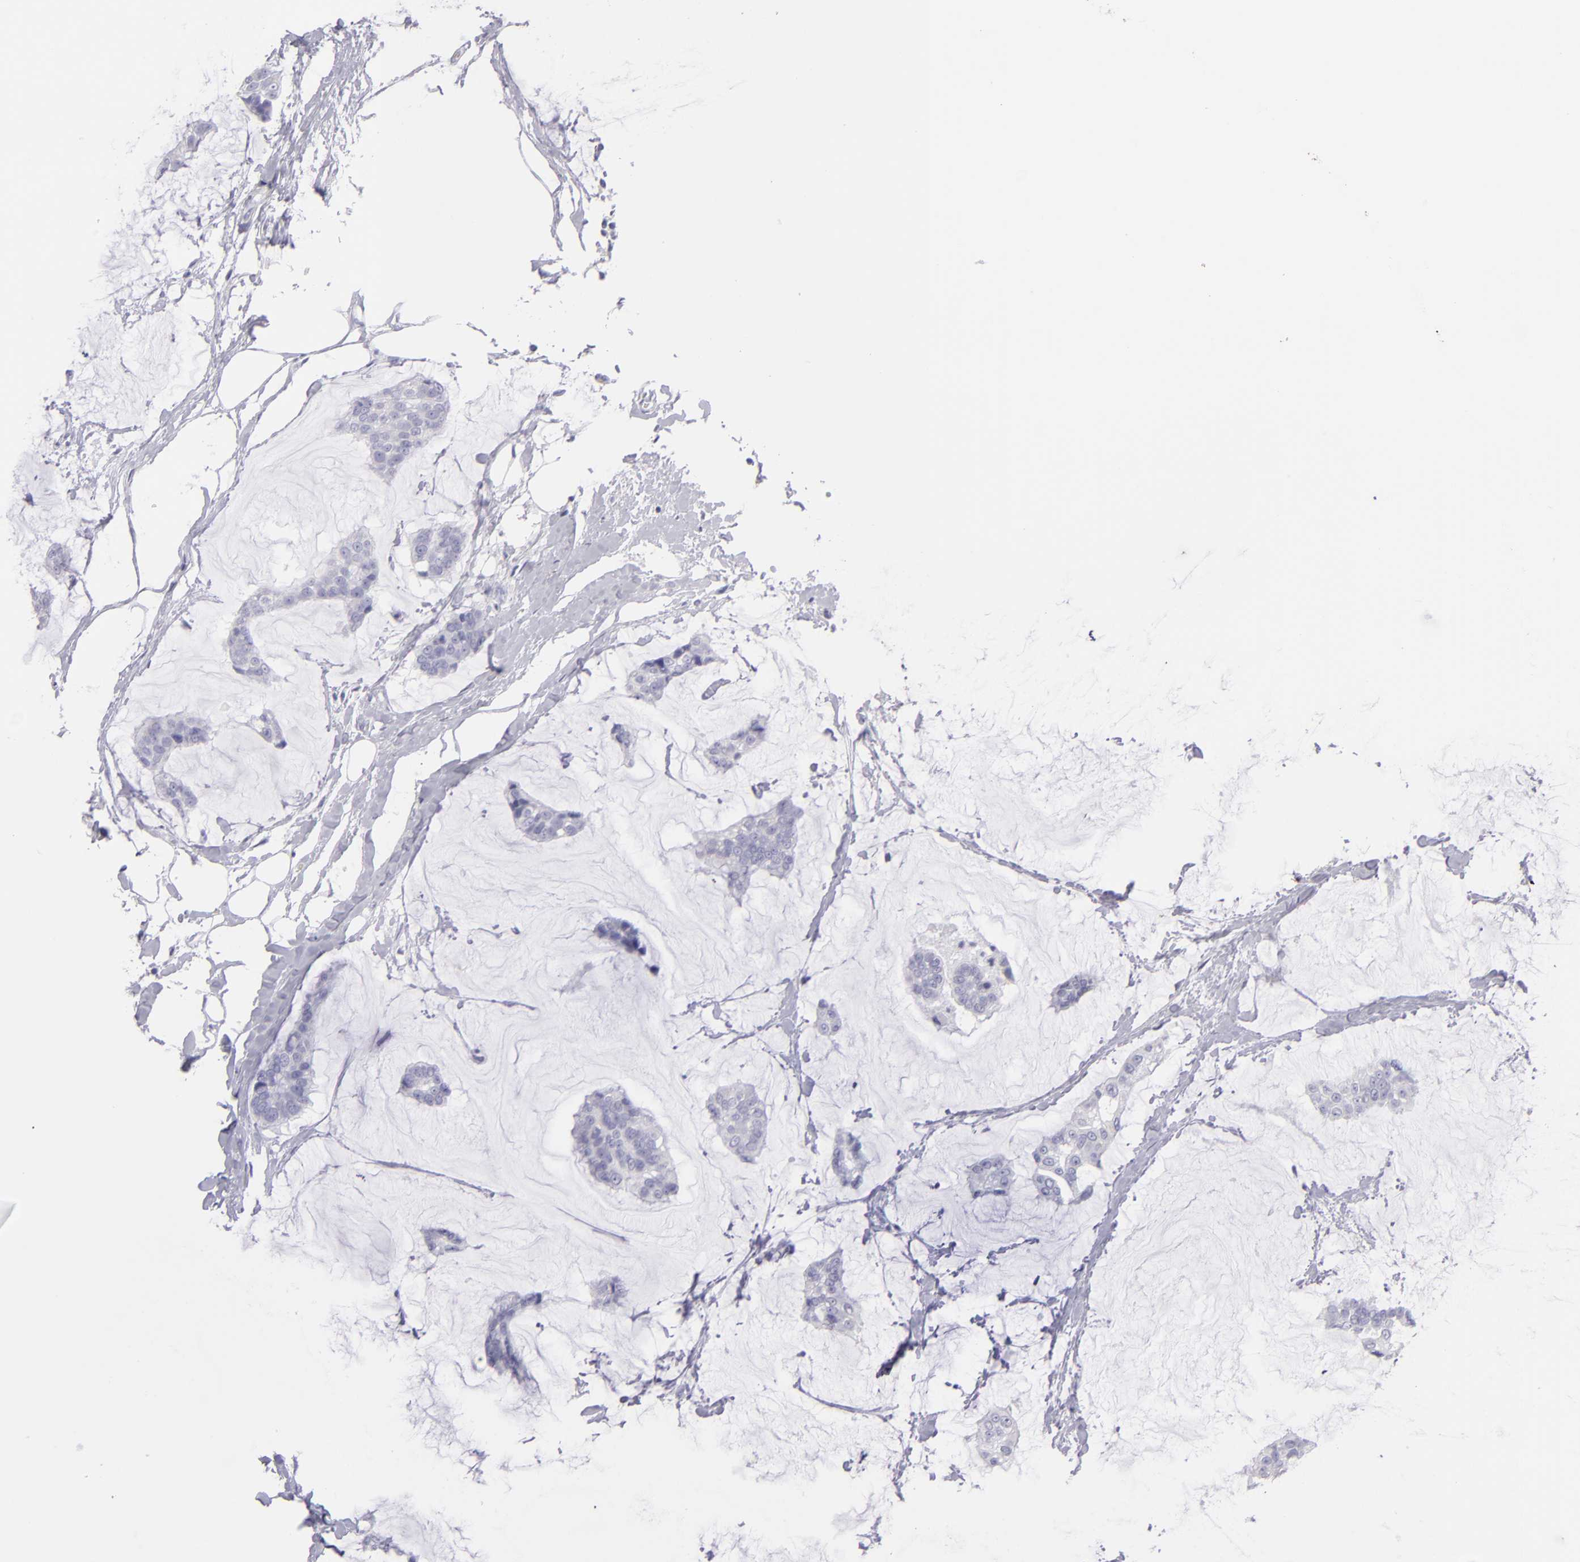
{"staining": {"intensity": "negative", "quantity": "none", "location": "none"}, "tissue": "breast cancer", "cell_type": "Tumor cells", "image_type": "cancer", "snomed": [{"axis": "morphology", "description": "Duct carcinoma"}, {"axis": "topography", "description": "Breast"}], "caption": "This is a photomicrograph of IHC staining of breast invasive ductal carcinoma, which shows no staining in tumor cells.", "gene": "MUC5AC", "patient": {"sex": "female", "age": 93}}